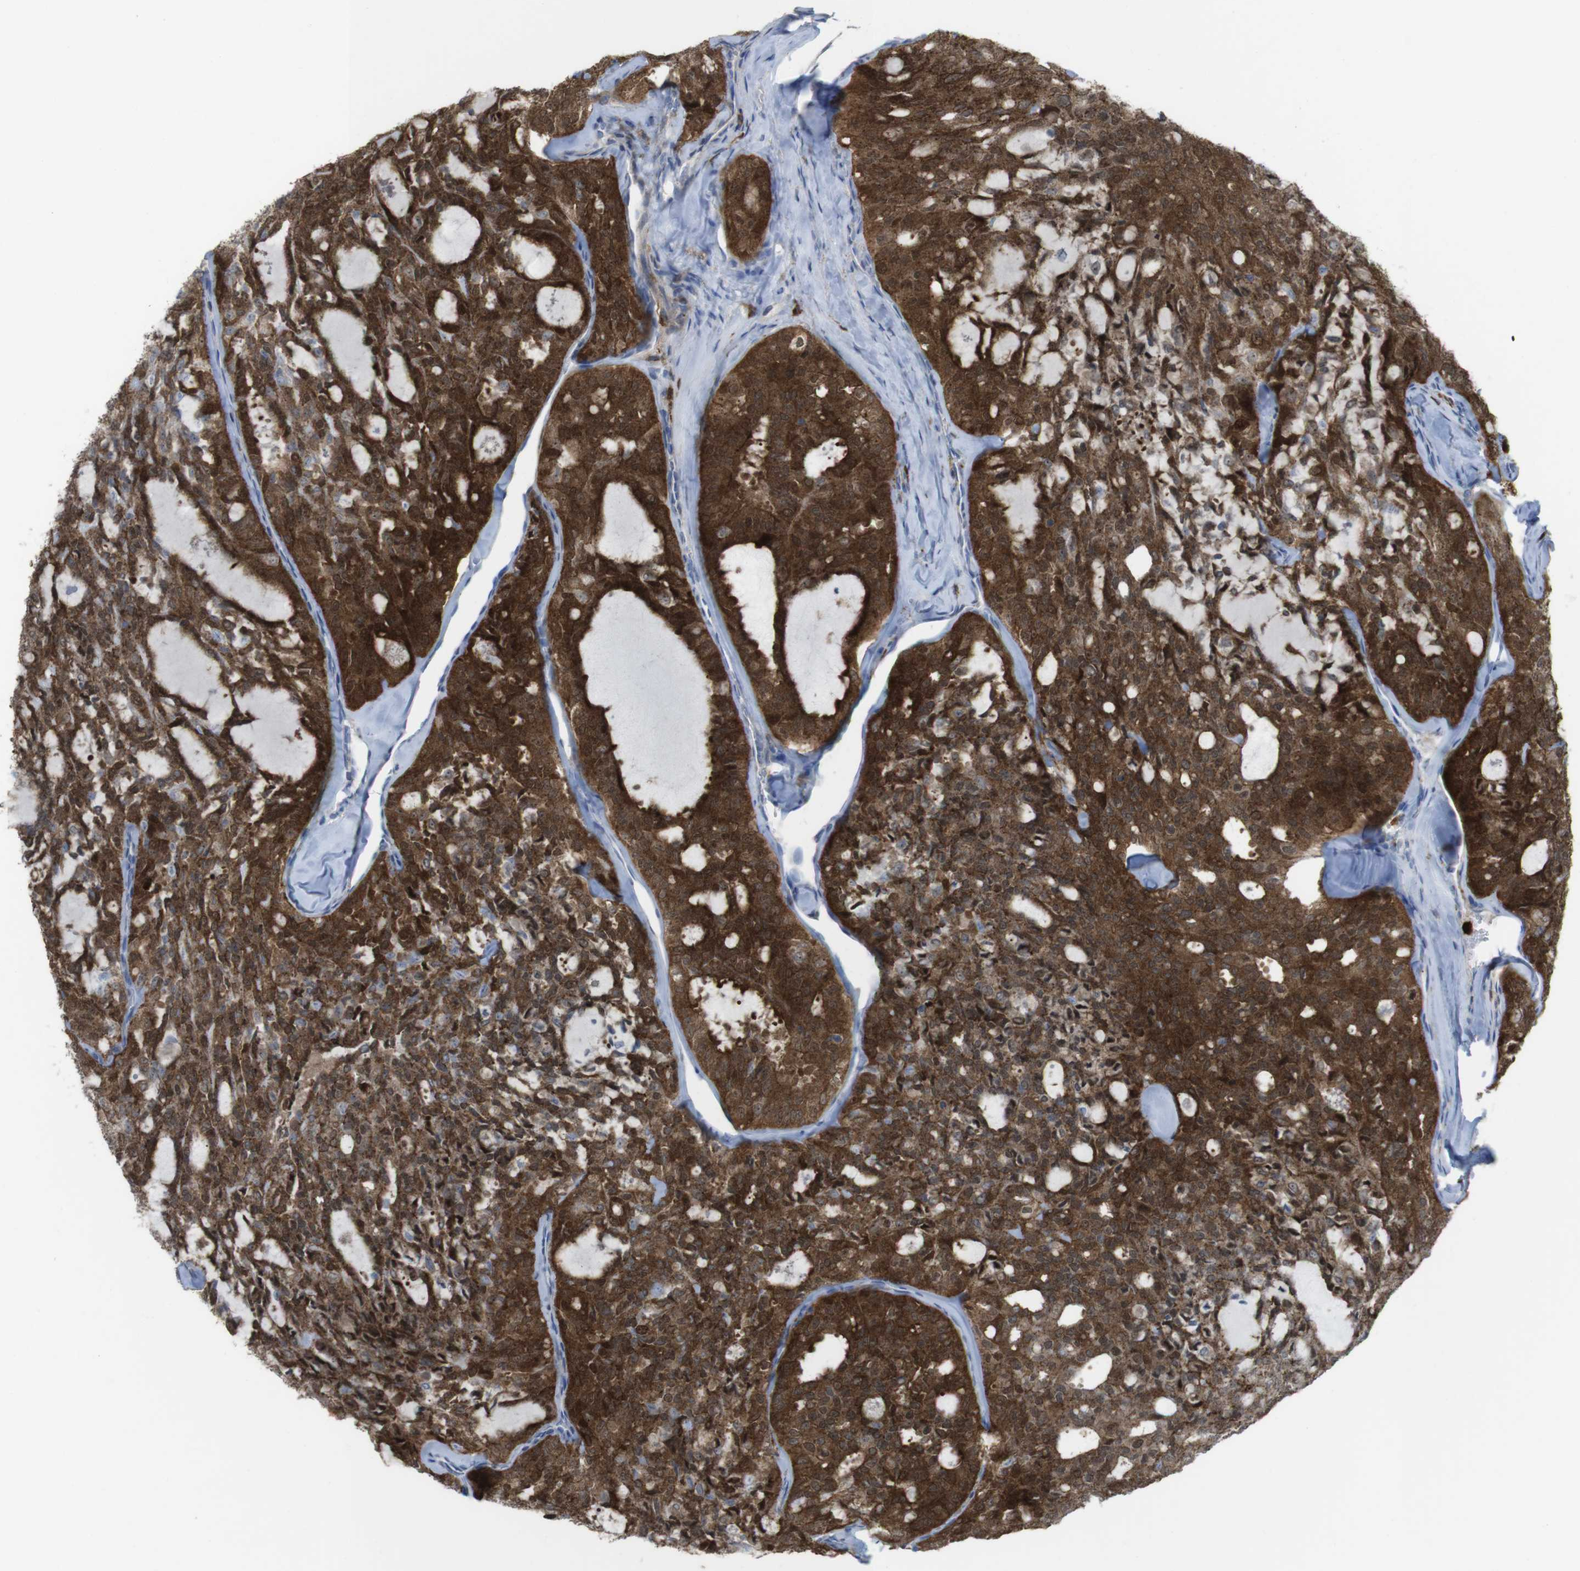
{"staining": {"intensity": "strong", "quantity": ">75%", "location": "cytoplasmic/membranous"}, "tissue": "thyroid cancer", "cell_type": "Tumor cells", "image_type": "cancer", "snomed": [{"axis": "morphology", "description": "Follicular adenoma carcinoma, NOS"}, {"axis": "topography", "description": "Thyroid gland"}], "caption": "Immunohistochemical staining of human thyroid cancer shows high levels of strong cytoplasmic/membranous protein staining in about >75% of tumor cells.", "gene": "PRKCD", "patient": {"sex": "male", "age": 75}}